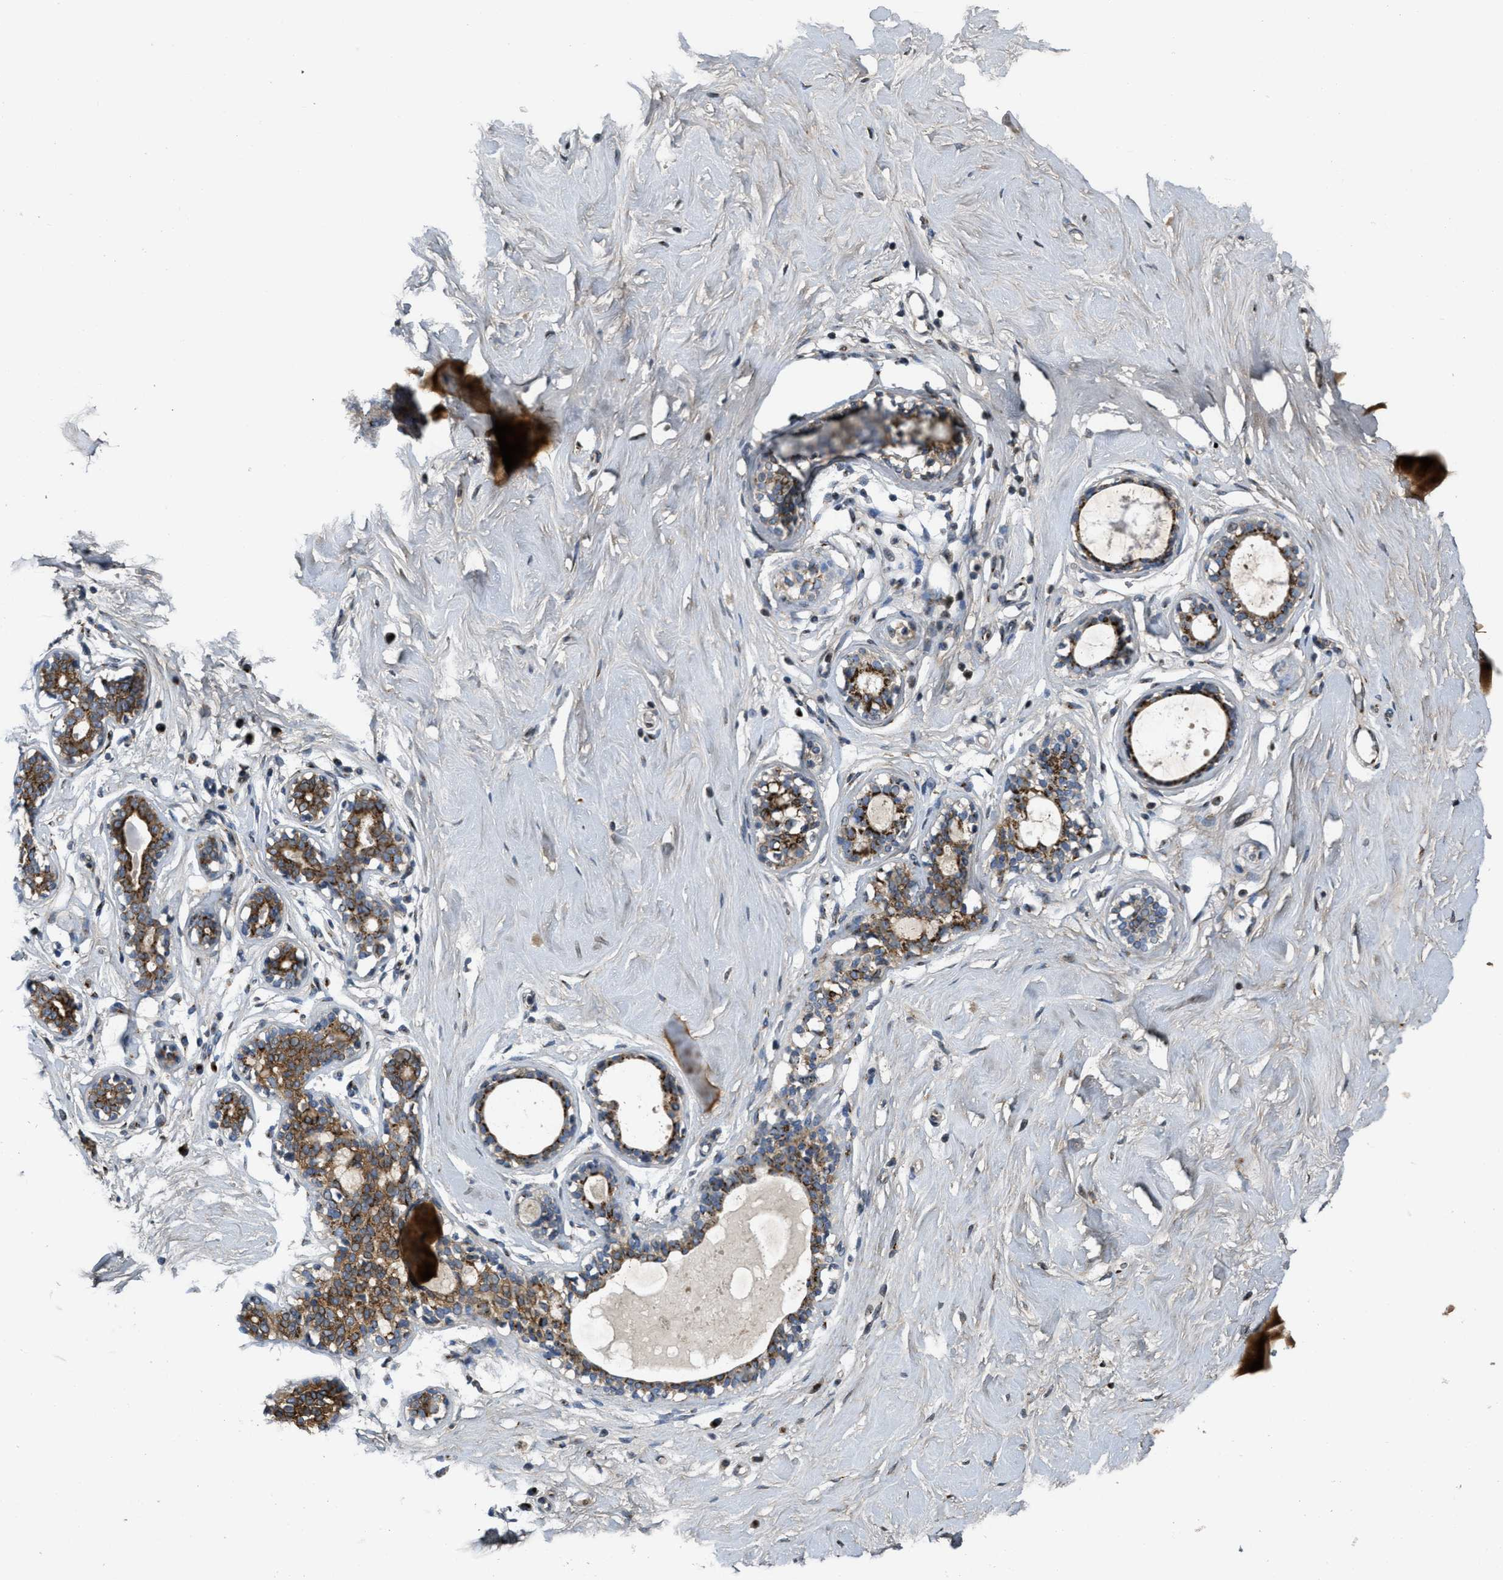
{"staining": {"intensity": "moderate", "quantity": ">75%", "location": "cytoplasmic/membranous"}, "tissue": "breast", "cell_type": "Adipocytes", "image_type": "normal", "snomed": [{"axis": "morphology", "description": "Normal tissue, NOS"}, {"axis": "topography", "description": "Breast"}], "caption": "Immunohistochemical staining of benign breast exhibits medium levels of moderate cytoplasmic/membranous positivity in about >75% of adipocytes.", "gene": "ZNF70", "patient": {"sex": "female", "age": 23}}